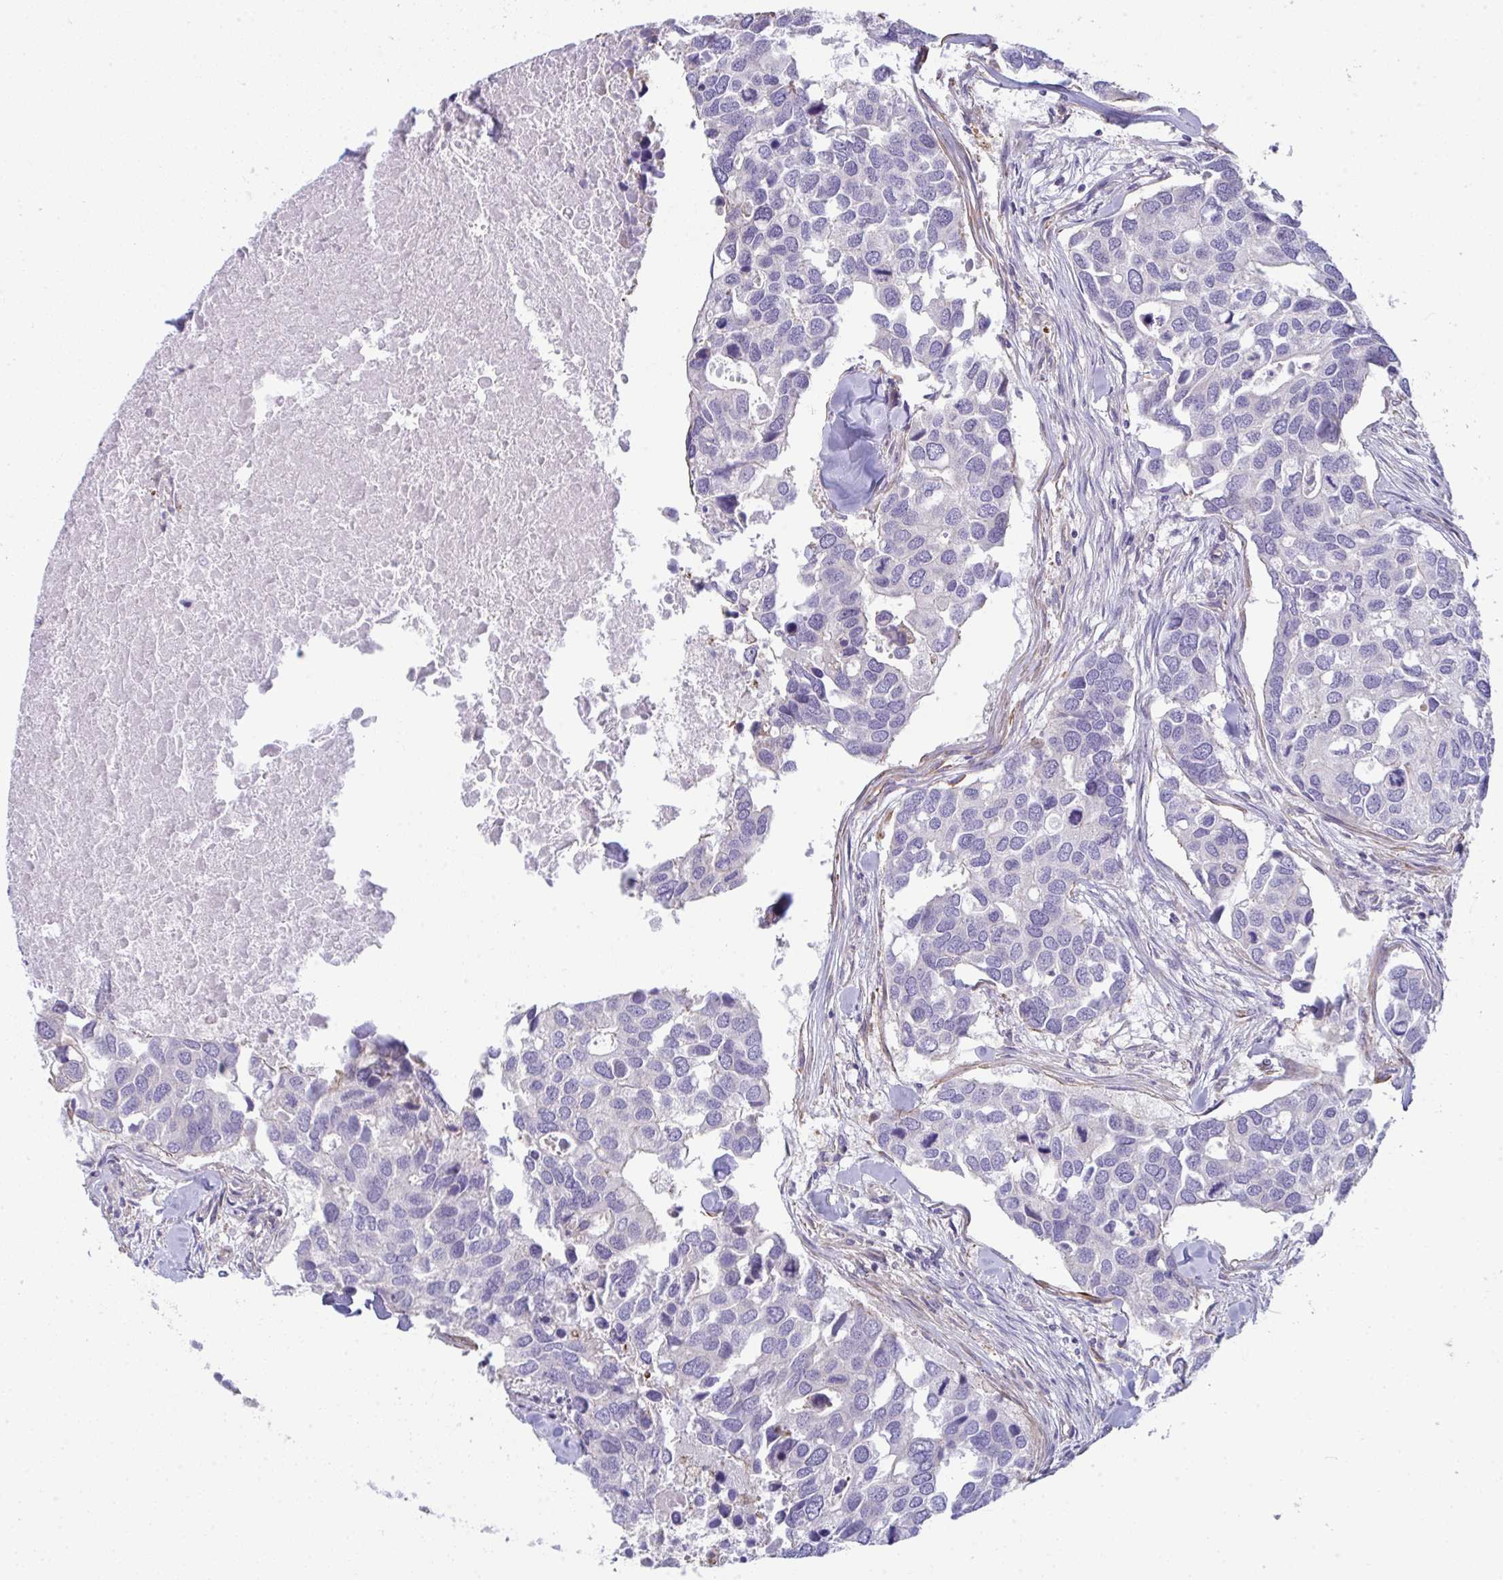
{"staining": {"intensity": "negative", "quantity": "none", "location": "none"}, "tissue": "breast cancer", "cell_type": "Tumor cells", "image_type": "cancer", "snomed": [{"axis": "morphology", "description": "Duct carcinoma"}, {"axis": "topography", "description": "Breast"}], "caption": "Immunohistochemical staining of intraductal carcinoma (breast) exhibits no significant staining in tumor cells. (DAB (3,3'-diaminobenzidine) immunohistochemistry, high magnification).", "gene": "MYL12A", "patient": {"sex": "female", "age": 83}}